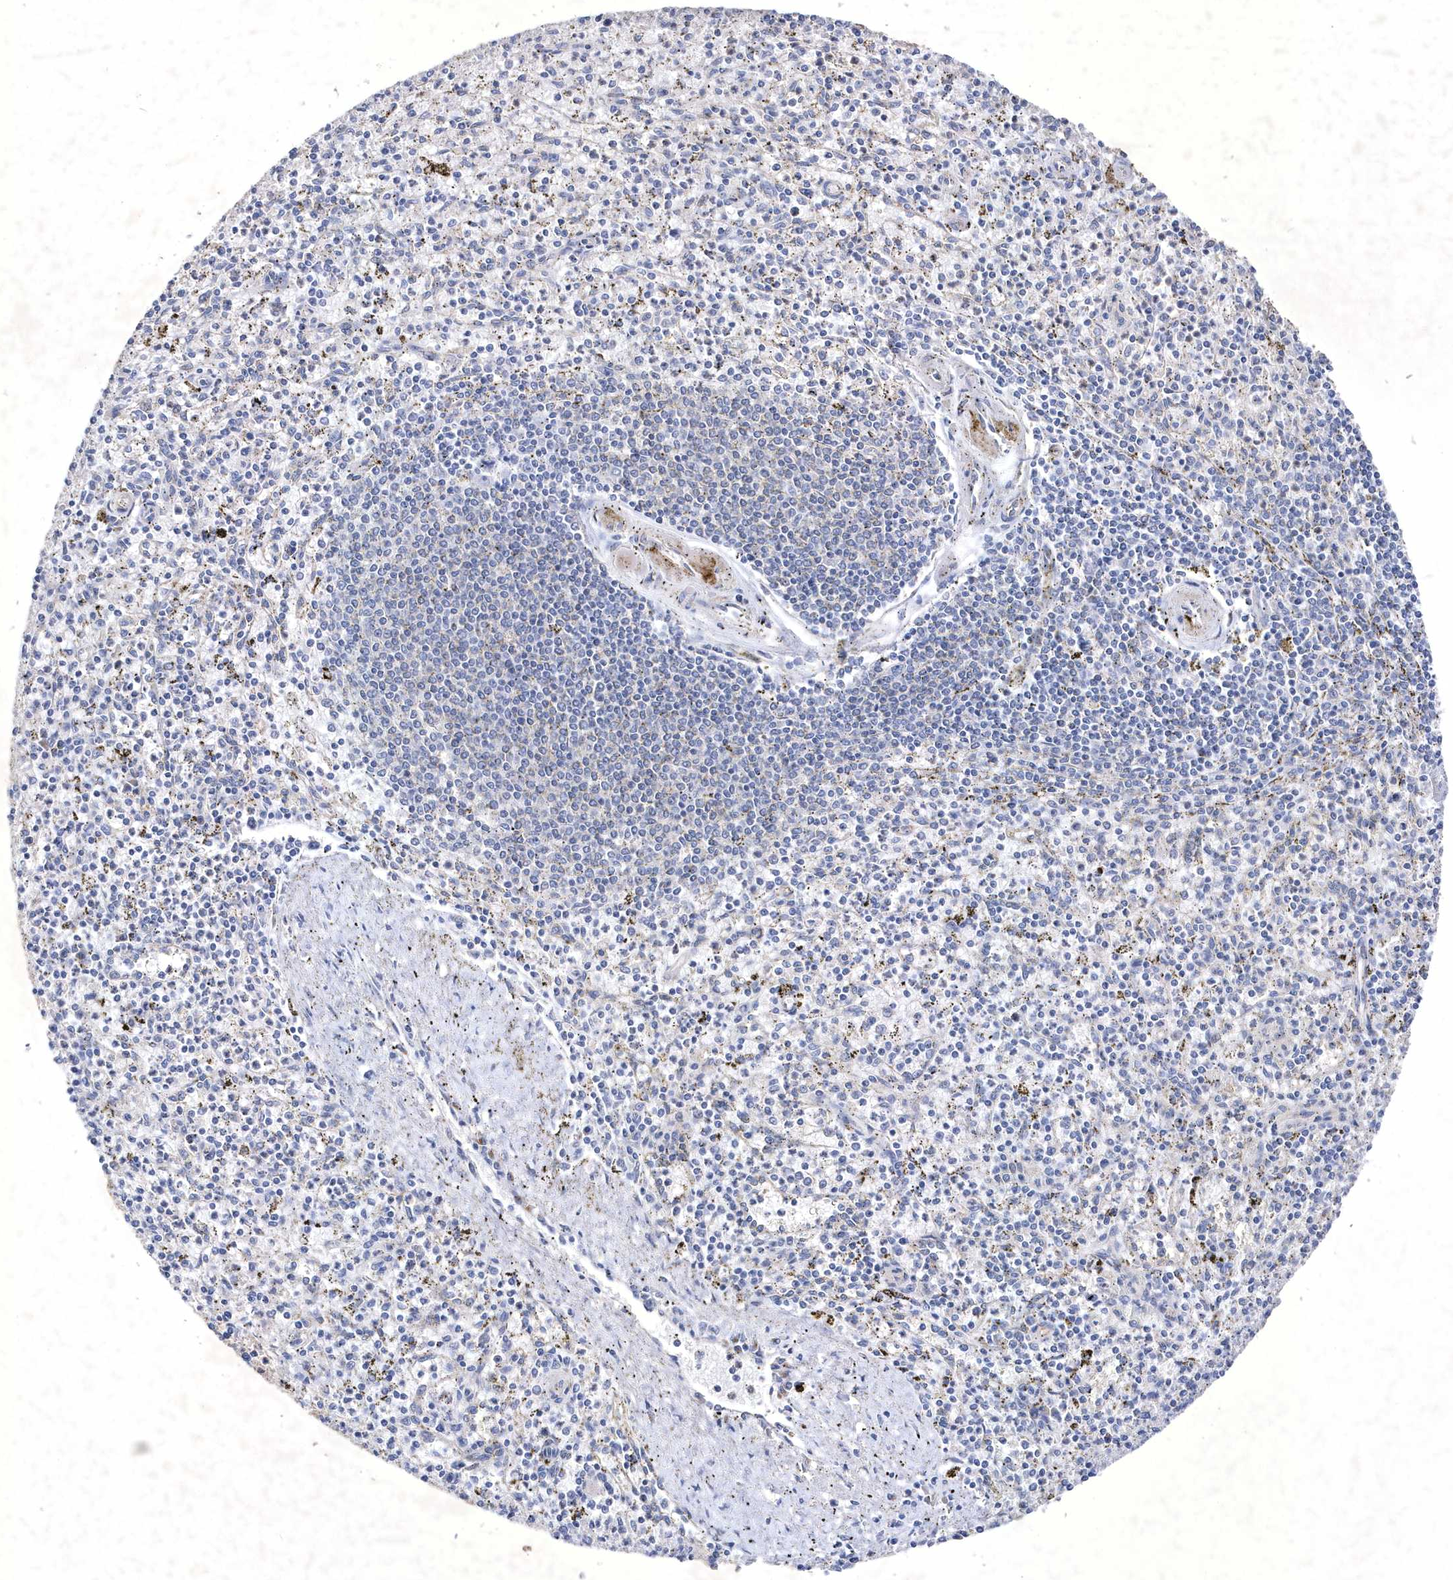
{"staining": {"intensity": "negative", "quantity": "none", "location": "none"}, "tissue": "spleen", "cell_type": "Cells in red pulp", "image_type": "normal", "snomed": [{"axis": "morphology", "description": "Normal tissue, NOS"}, {"axis": "topography", "description": "Spleen"}], "caption": "IHC image of normal human spleen stained for a protein (brown), which exhibits no positivity in cells in red pulp. Nuclei are stained in blue.", "gene": "METTL8", "patient": {"sex": "male", "age": 72}}